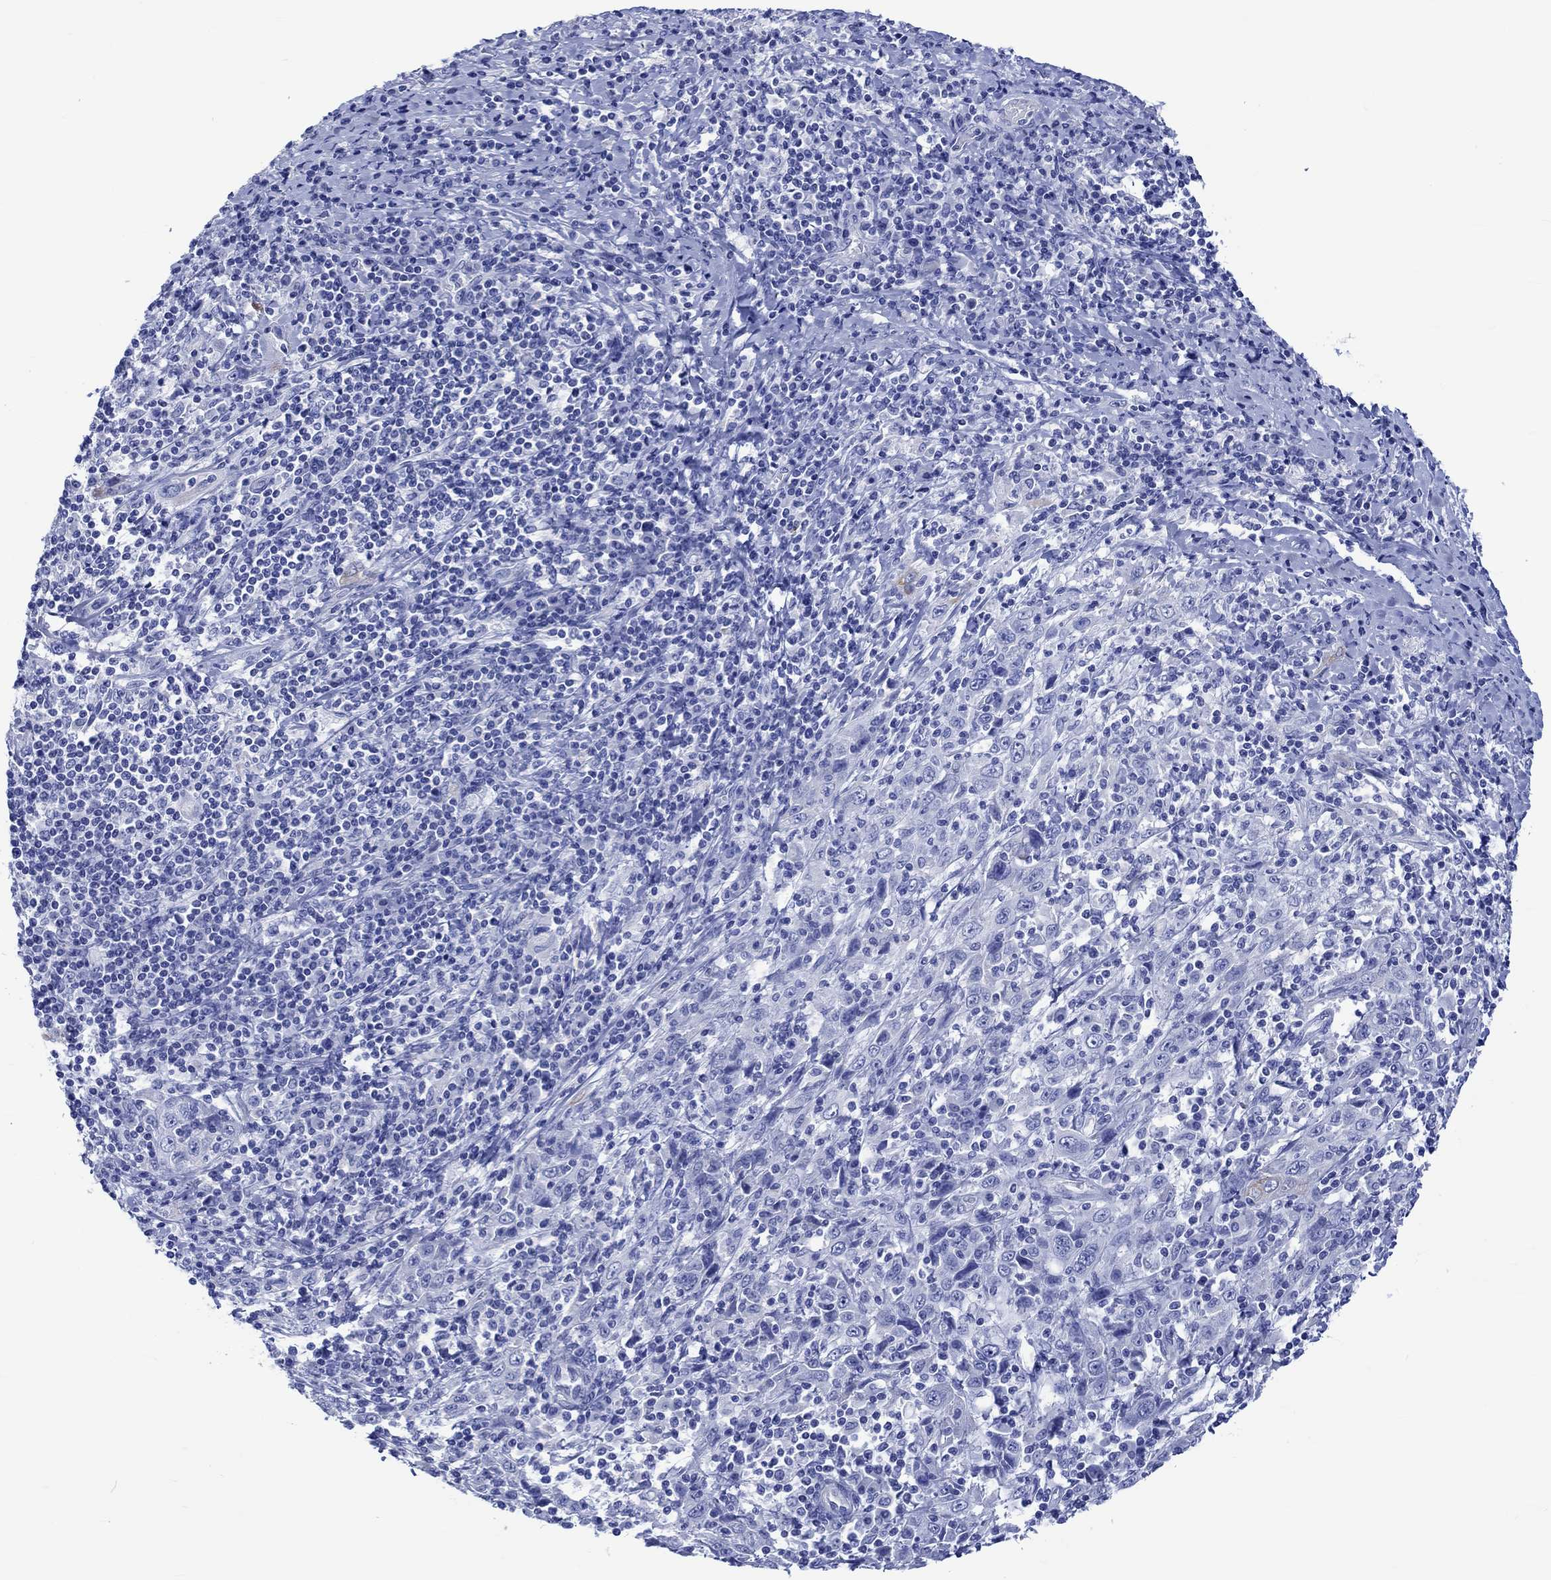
{"staining": {"intensity": "negative", "quantity": "none", "location": "none"}, "tissue": "cervical cancer", "cell_type": "Tumor cells", "image_type": "cancer", "snomed": [{"axis": "morphology", "description": "Squamous cell carcinoma, NOS"}, {"axis": "topography", "description": "Cervix"}], "caption": "High magnification brightfield microscopy of squamous cell carcinoma (cervical) stained with DAB (3,3'-diaminobenzidine) (brown) and counterstained with hematoxylin (blue): tumor cells show no significant expression.", "gene": "KLHL33", "patient": {"sex": "female", "age": 46}}